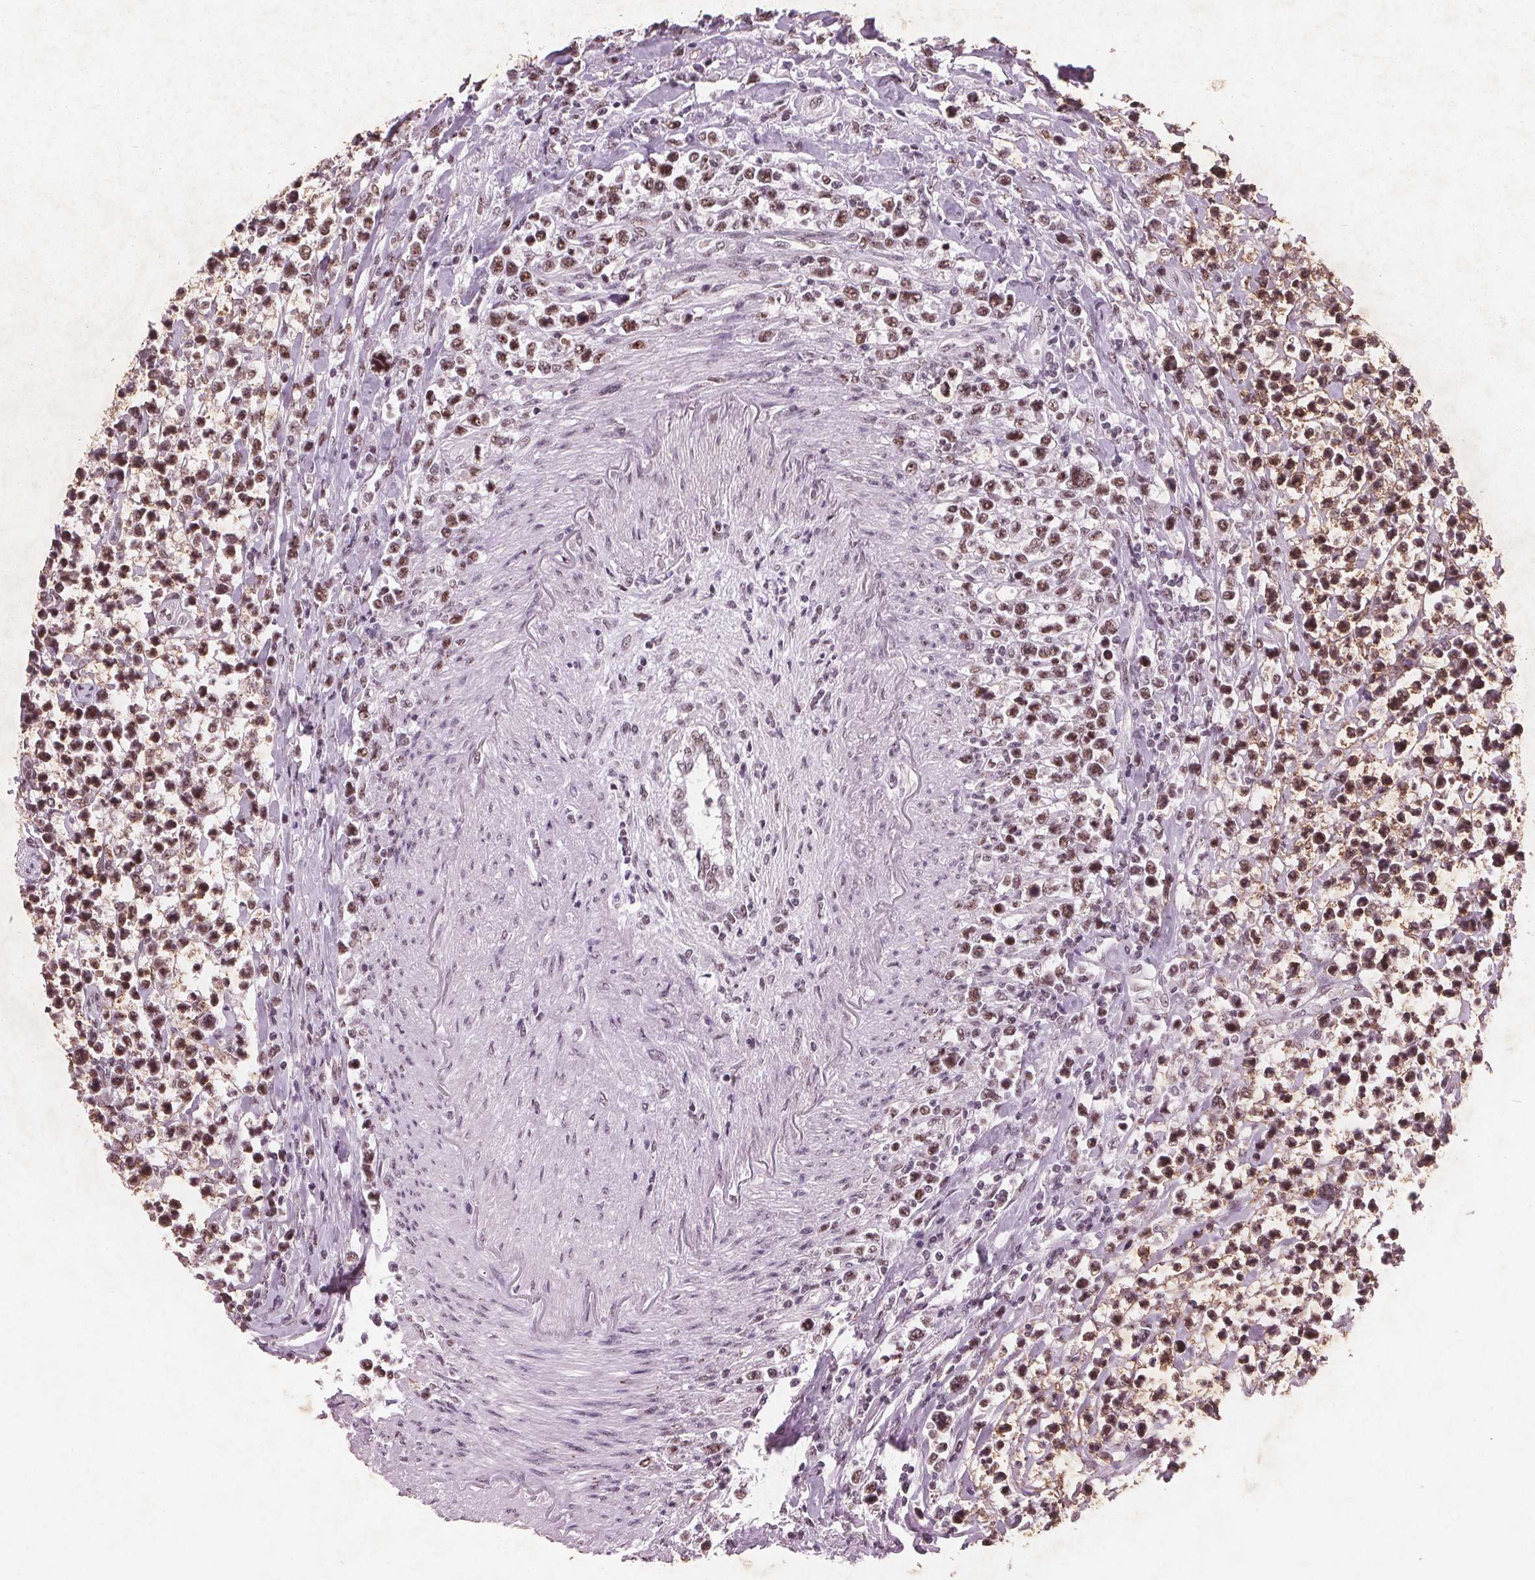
{"staining": {"intensity": "strong", "quantity": ">75%", "location": "nuclear"}, "tissue": "lymphoma", "cell_type": "Tumor cells", "image_type": "cancer", "snomed": [{"axis": "morphology", "description": "Malignant lymphoma, non-Hodgkin's type, High grade"}, {"axis": "topography", "description": "Soft tissue"}], "caption": "Brown immunohistochemical staining in human high-grade malignant lymphoma, non-Hodgkin's type shows strong nuclear staining in about >75% of tumor cells.", "gene": "RPS6KA2", "patient": {"sex": "female", "age": 56}}